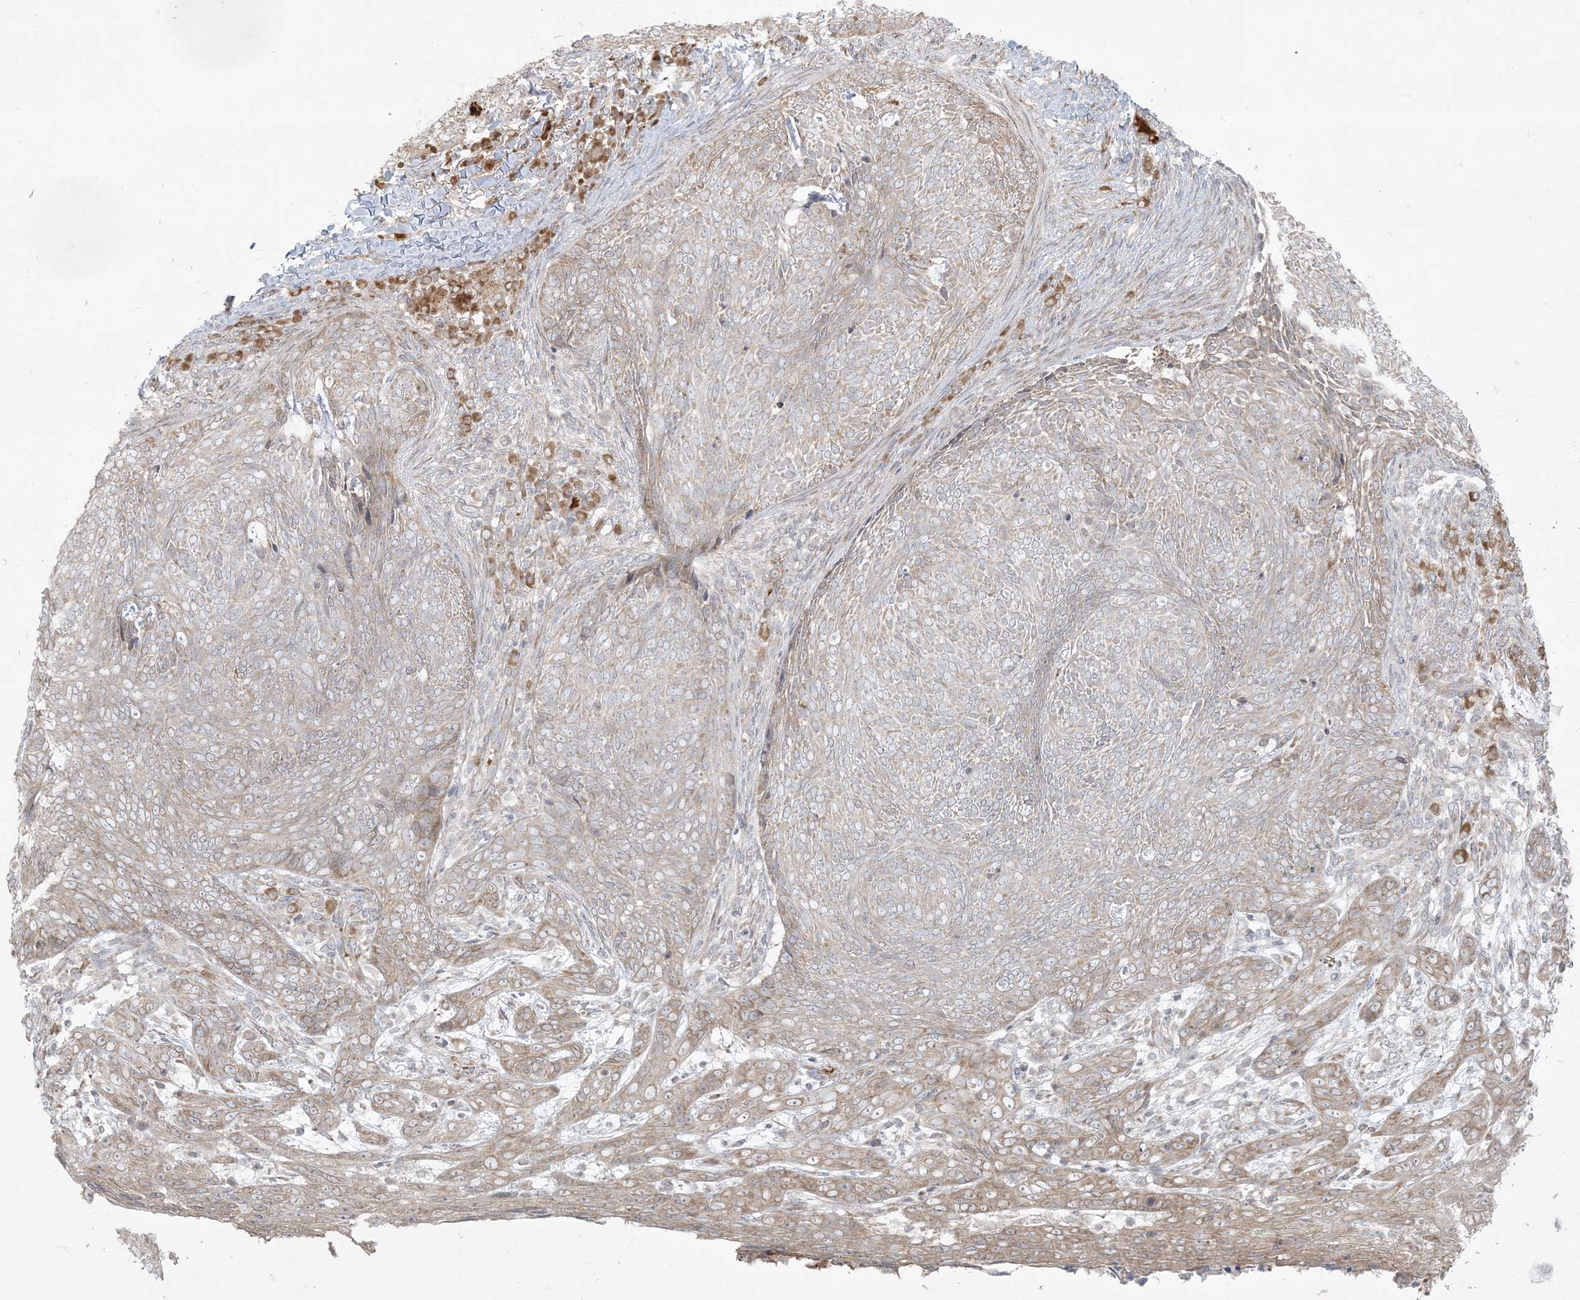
{"staining": {"intensity": "weak", "quantity": "<25%", "location": "cytoplasmic/membranous"}, "tissue": "skin cancer", "cell_type": "Tumor cells", "image_type": "cancer", "snomed": [{"axis": "morphology", "description": "Basal cell carcinoma"}, {"axis": "topography", "description": "Skin"}], "caption": "High magnification brightfield microscopy of skin basal cell carcinoma stained with DAB (3,3'-diaminobenzidine) (brown) and counterstained with hematoxylin (blue): tumor cells show no significant positivity.", "gene": "ZNF263", "patient": {"sex": "male", "age": 85}}